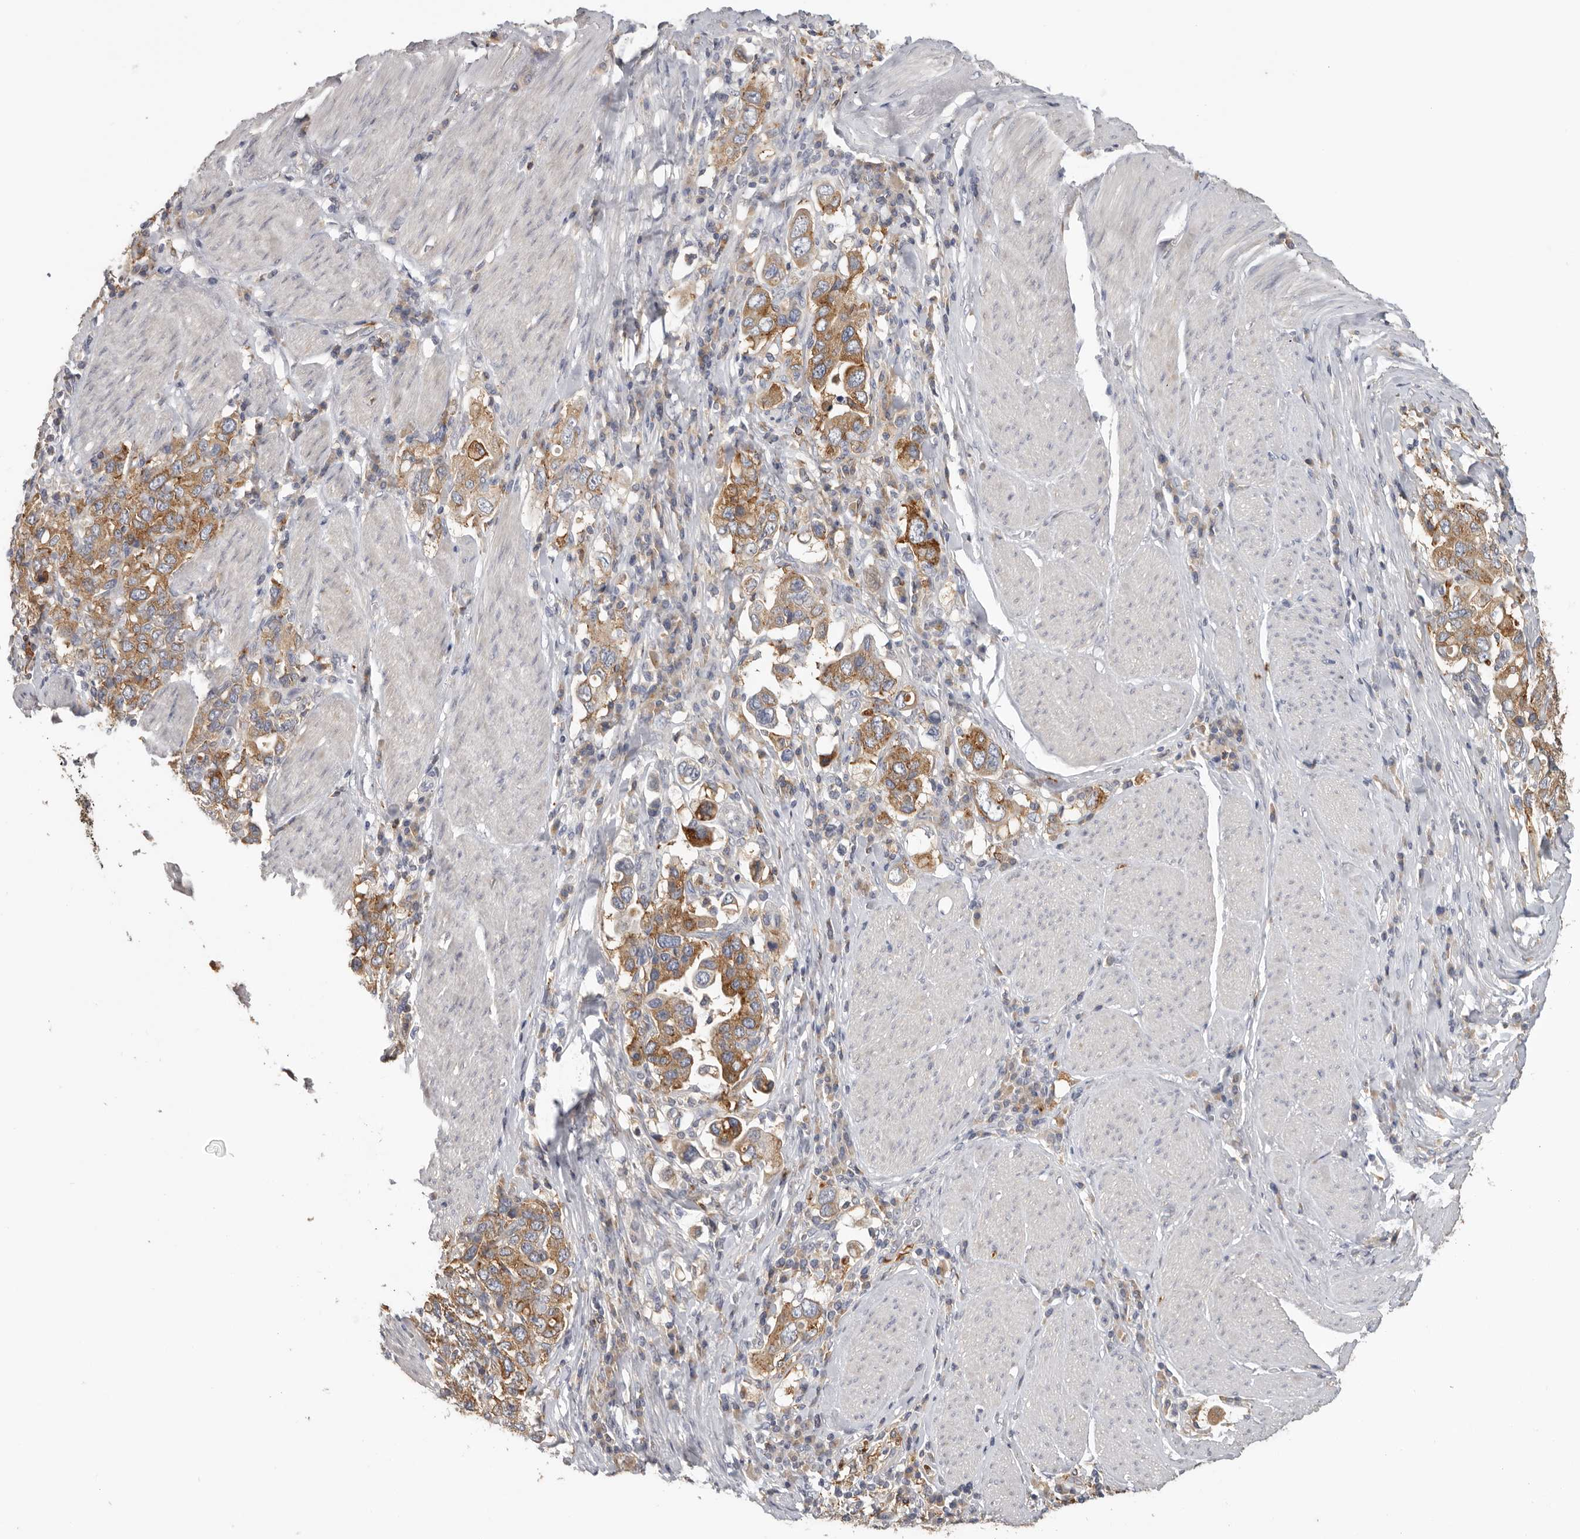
{"staining": {"intensity": "moderate", "quantity": ">75%", "location": "cytoplasmic/membranous"}, "tissue": "stomach cancer", "cell_type": "Tumor cells", "image_type": "cancer", "snomed": [{"axis": "morphology", "description": "Adenocarcinoma, NOS"}, {"axis": "topography", "description": "Stomach, upper"}], "caption": "Brown immunohistochemical staining in human stomach cancer (adenocarcinoma) reveals moderate cytoplasmic/membranous positivity in about >75% of tumor cells.", "gene": "TFRC", "patient": {"sex": "male", "age": 62}}